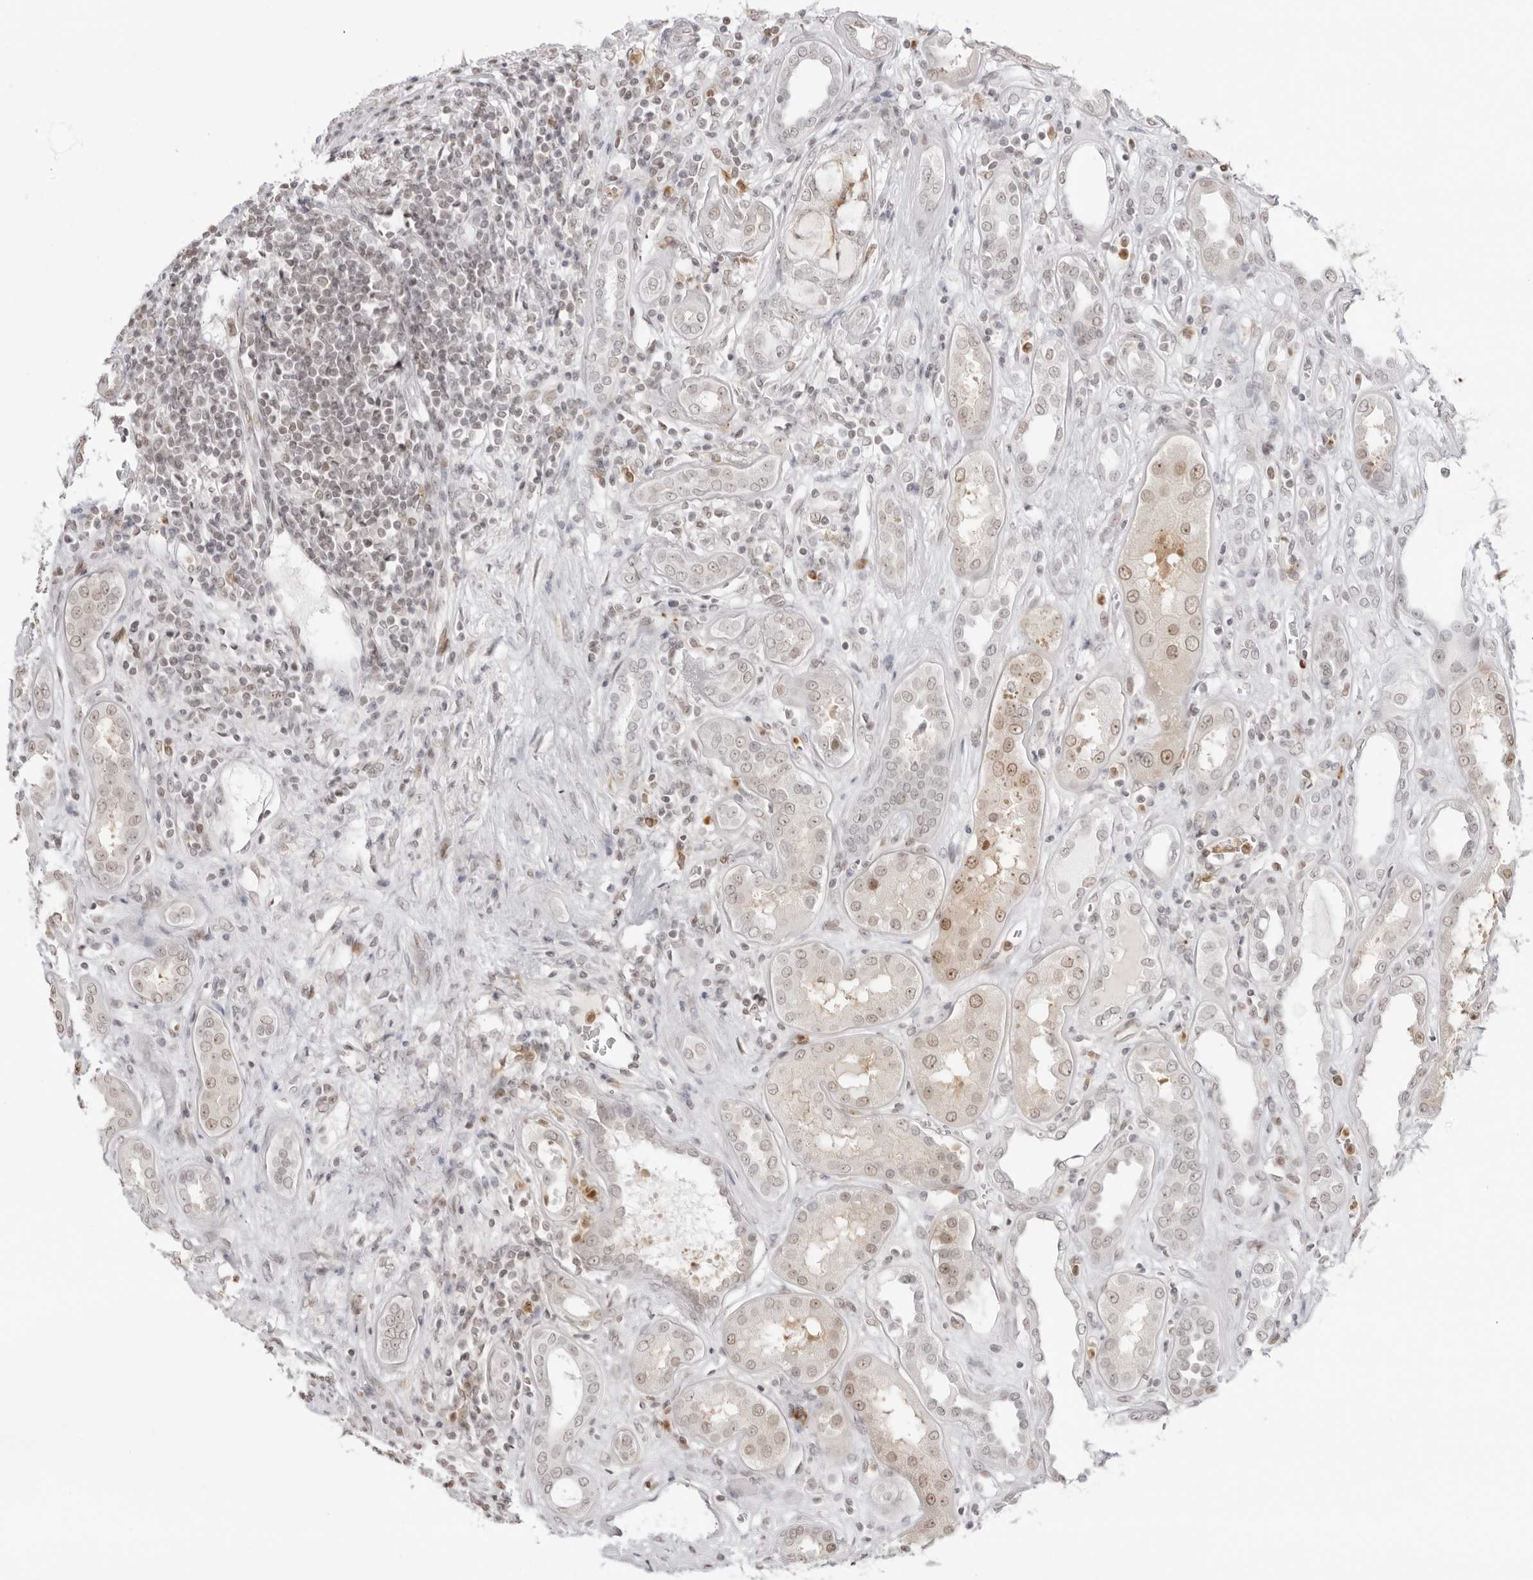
{"staining": {"intensity": "moderate", "quantity": "<25%", "location": "nuclear"}, "tissue": "kidney", "cell_type": "Cells in glomeruli", "image_type": "normal", "snomed": [{"axis": "morphology", "description": "Normal tissue, NOS"}, {"axis": "topography", "description": "Kidney"}], "caption": "Immunohistochemistry (IHC) staining of normal kidney, which displays low levels of moderate nuclear positivity in approximately <25% of cells in glomeruli indicating moderate nuclear protein expression. The staining was performed using DAB (brown) for protein detection and nuclei were counterstained in hematoxylin (blue).", "gene": "RNF146", "patient": {"sex": "male", "age": 59}}